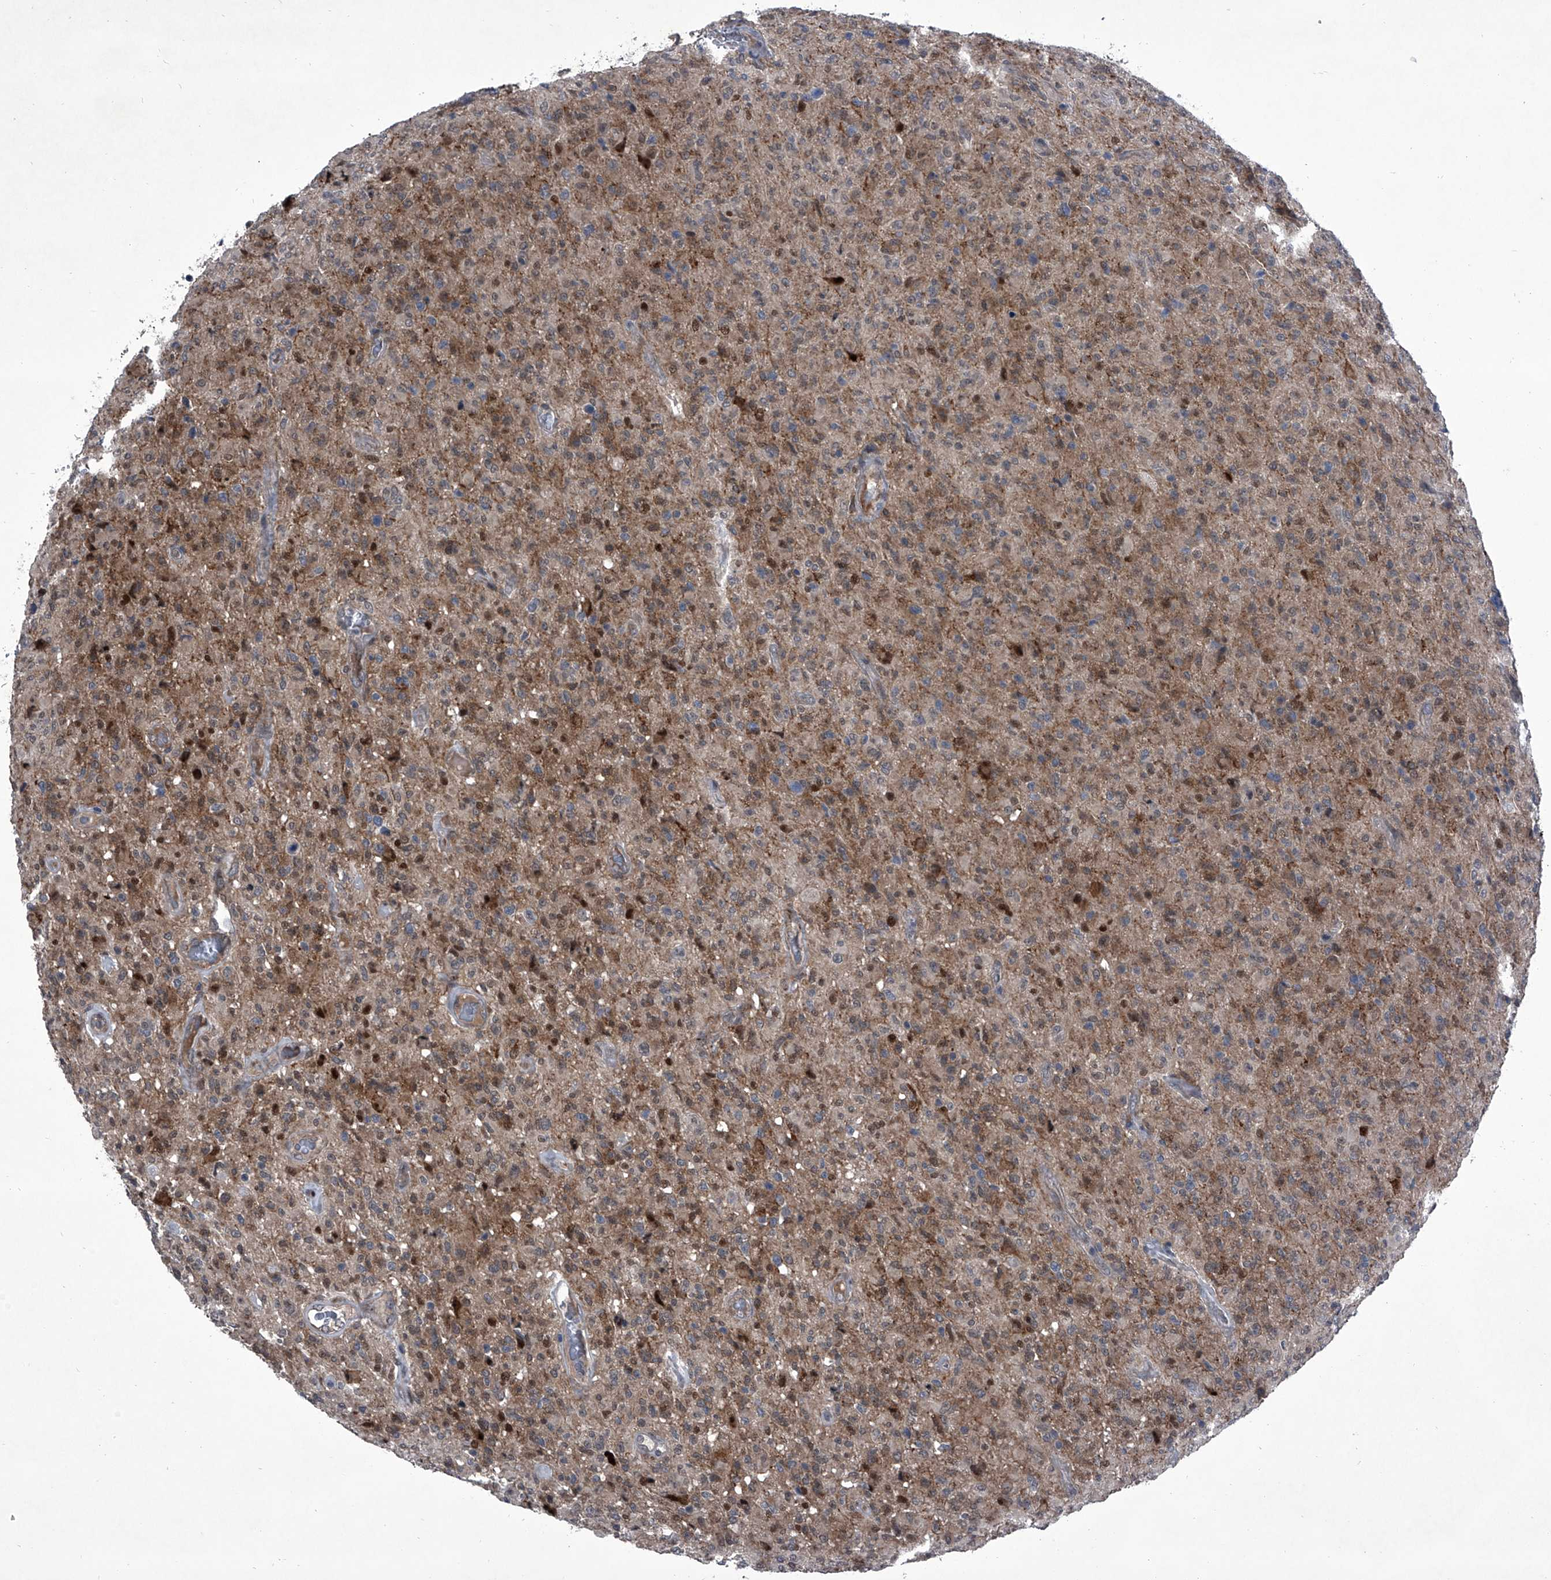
{"staining": {"intensity": "weak", "quantity": "25%-75%", "location": "cytoplasmic/membranous"}, "tissue": "glioma", "cell_type": "Tumor cells", "image_type": "cancer", "snomed": [{"axis": "morphology", "description": "Glioma, malignant, High grade"}, {"axis": "topography", "description": "Brain"}], "caption": "Protein expression analysis of human high-grade glioma (malignant) reveals weak cytoplasmic/membranous expression in approximately 25%-75% of tumor cells. (Brightfield microscopy of DAB IHC at high magnification).", "gene": "ELK4", "patient": {"sex": "female", "age": 57}}